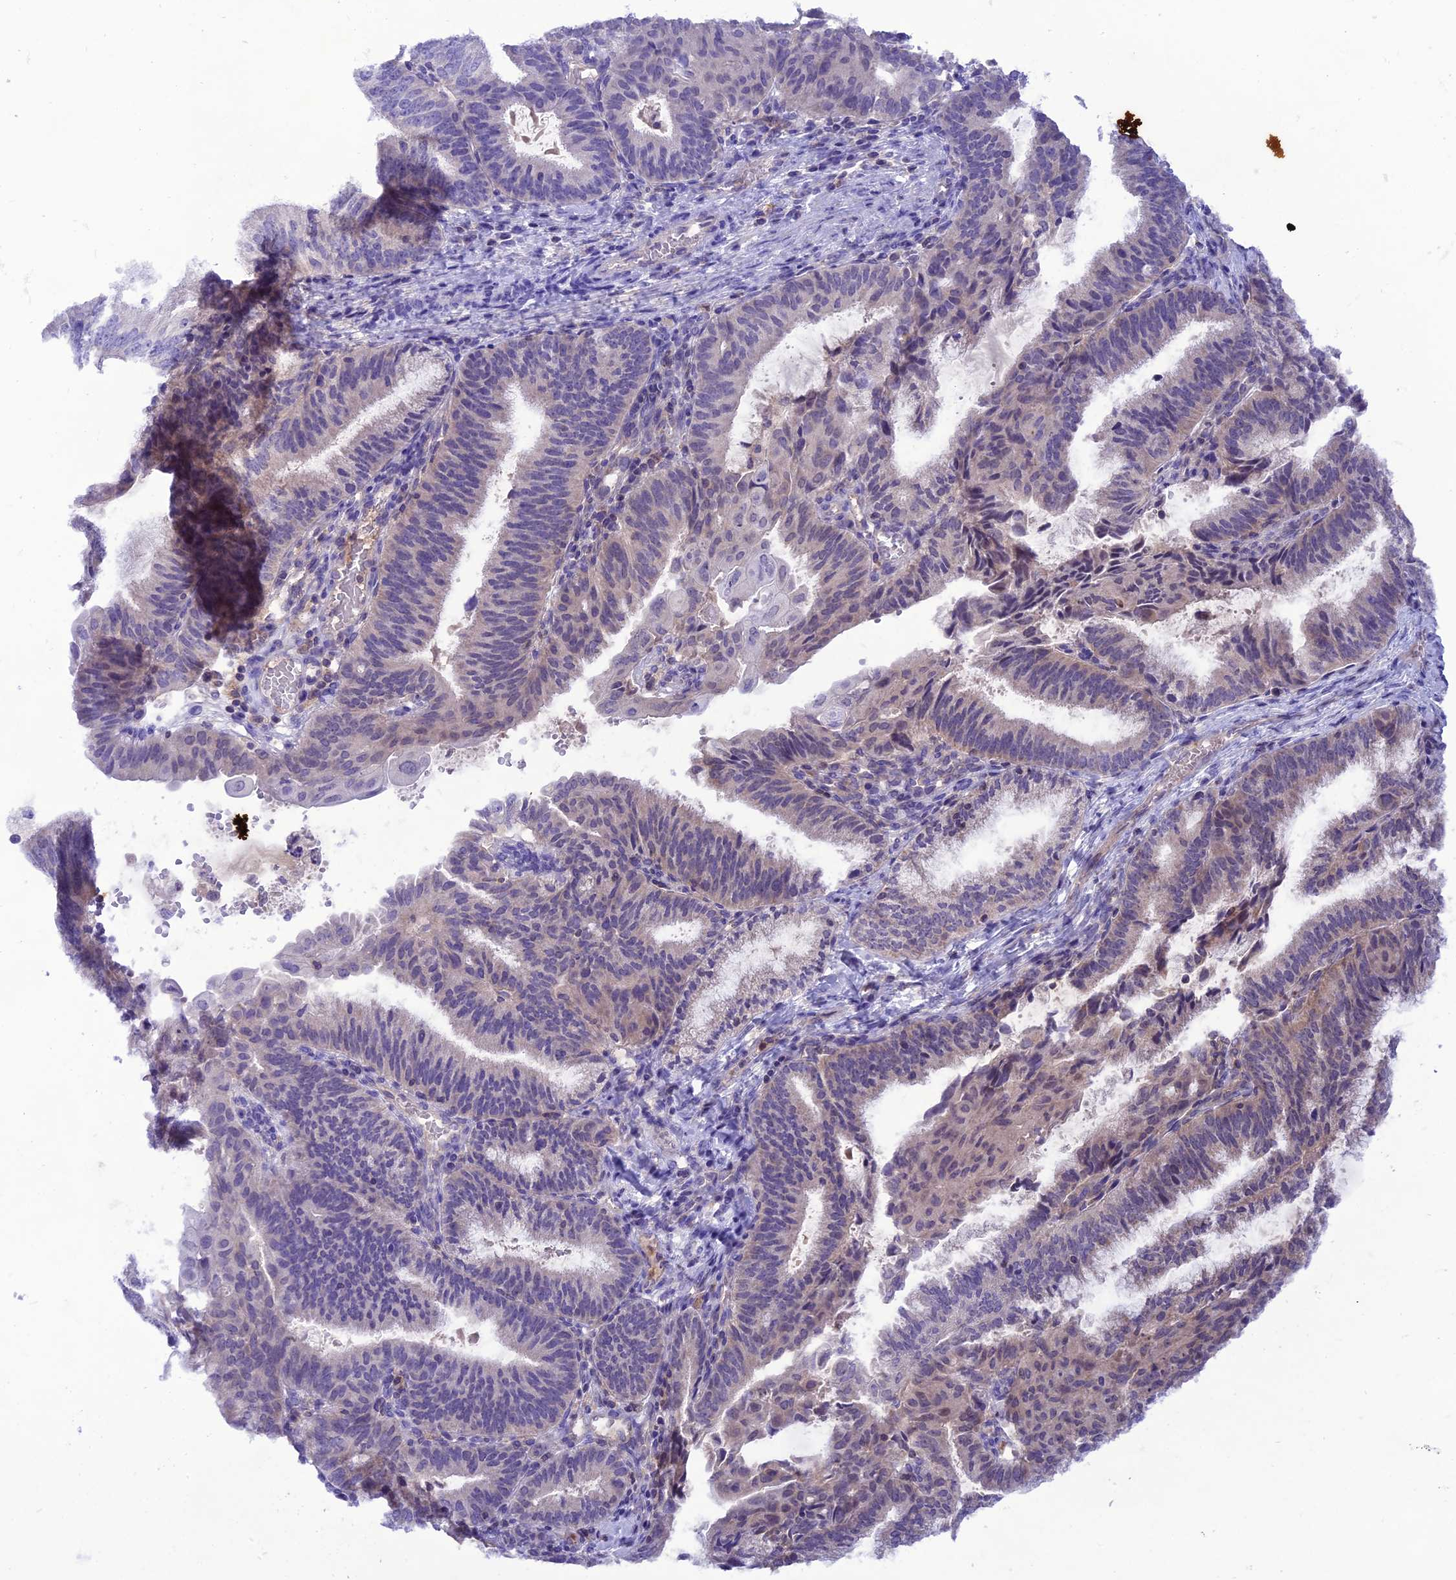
{"staining": {"intensity": "weak", "quantity": "<25%", "location": "cytoplasmic/membranous"}, "tissue": "endometrial cancer", "cell_type": "Tumor cells", "image_type": "cancer", "snomed": [{"axis": "morphology", "description": "Adenocarcinoma, NOS"}, {"axis": "topography", "description": "Endometrium"}], "caption": "This is an IHC photomicrograph of human endometrial adenocarcinoma. There is no positivity in tumor cells.", "gene": "NDUFC1", "patient": {"sex": "female", "age": 49}}